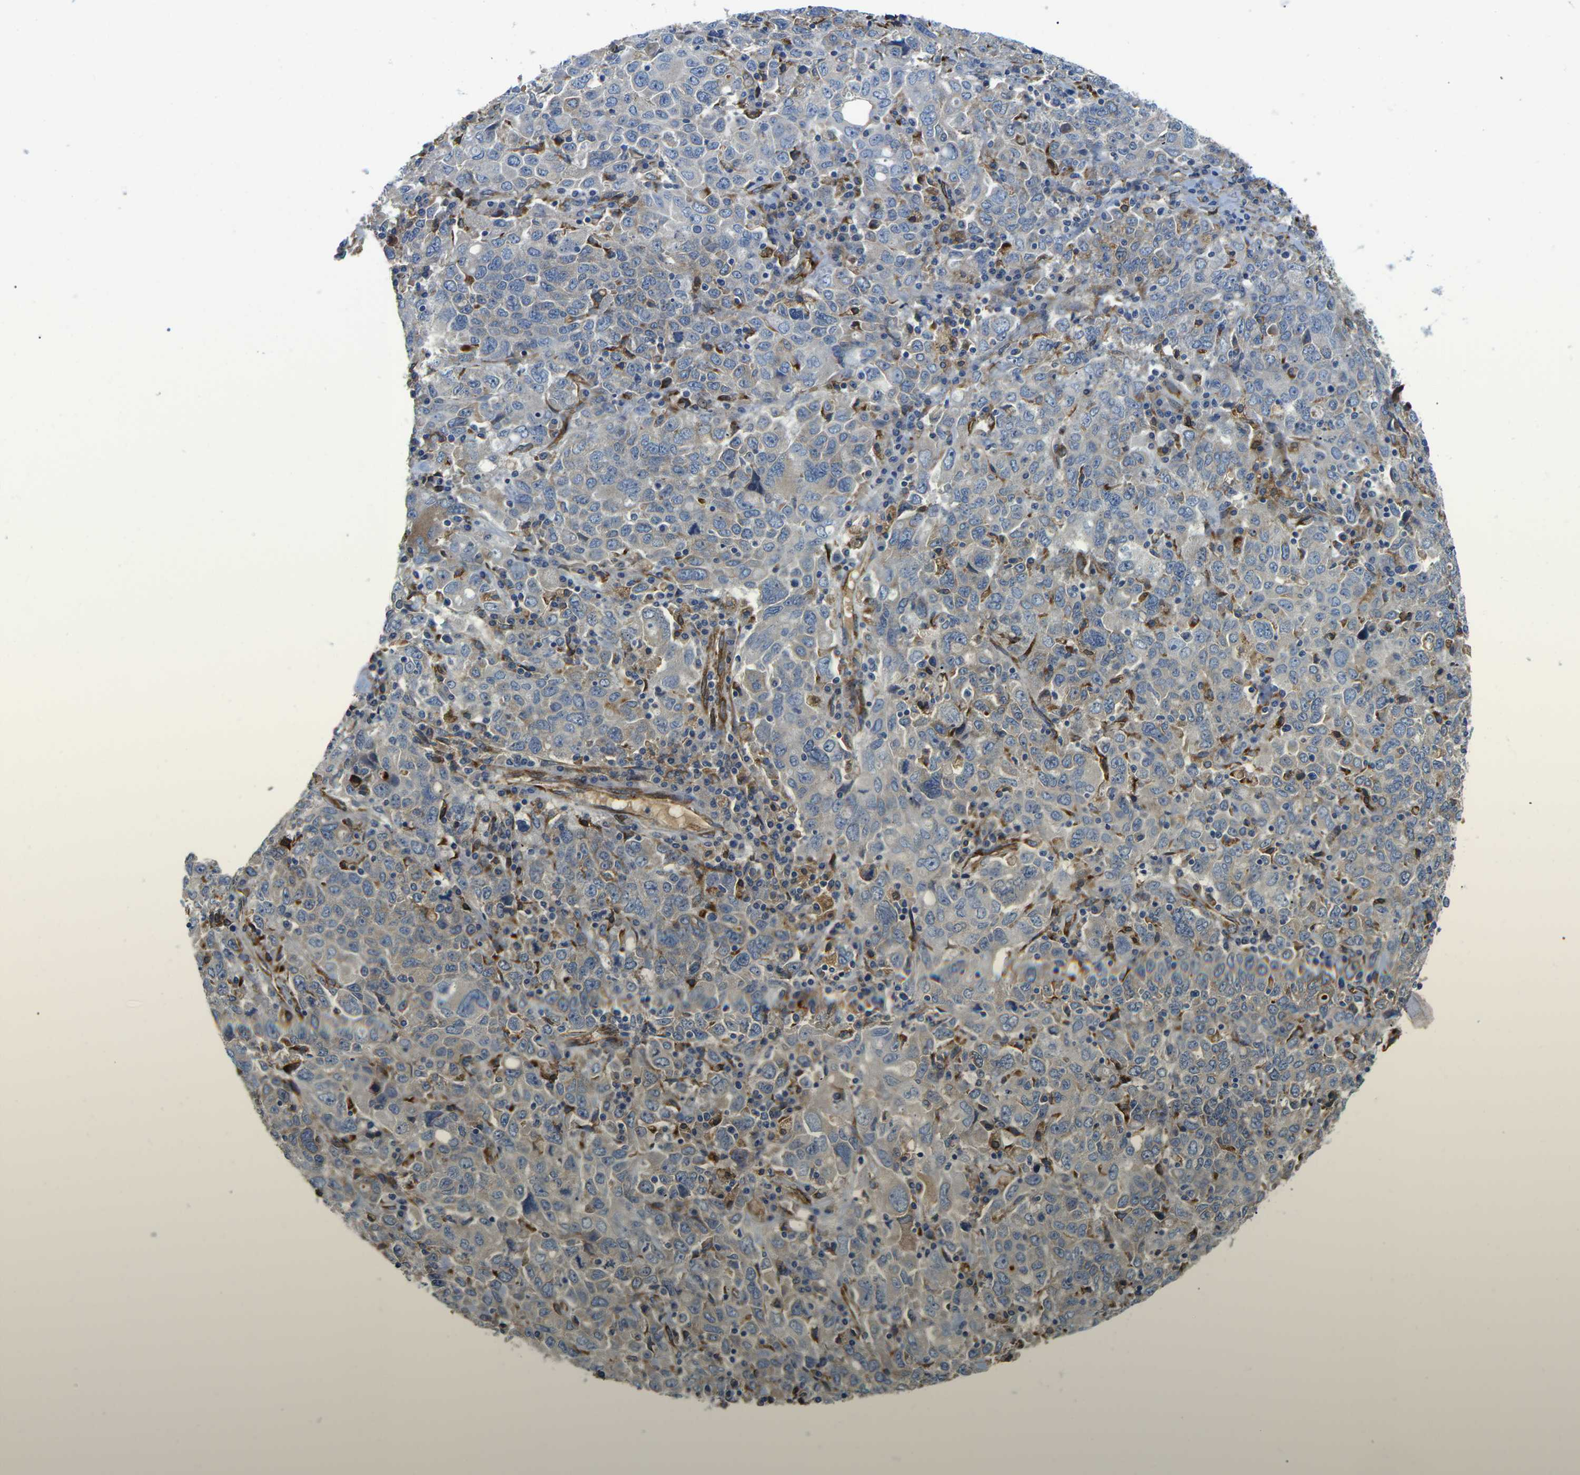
{"staining": {"intensity": "weak", "quantity": "25%-75%", "location": "cytoplasmic/membranous"}, "tissue": "ovarian cancer", "cell_type": "Tumor cells", "image_type": "cancer", "snomed": [{"axis": "morphology", "description": "Carcinoma, endometroid"}, {"axis": "topography", "description": "Ovary"}], "caption": "Ovarian cancer stained for a protein displays weak cytoplasmic/membranous positivity in tumor cells.", "gene": "PDZD8", "patient": {"sex": "female", "age": 62}}